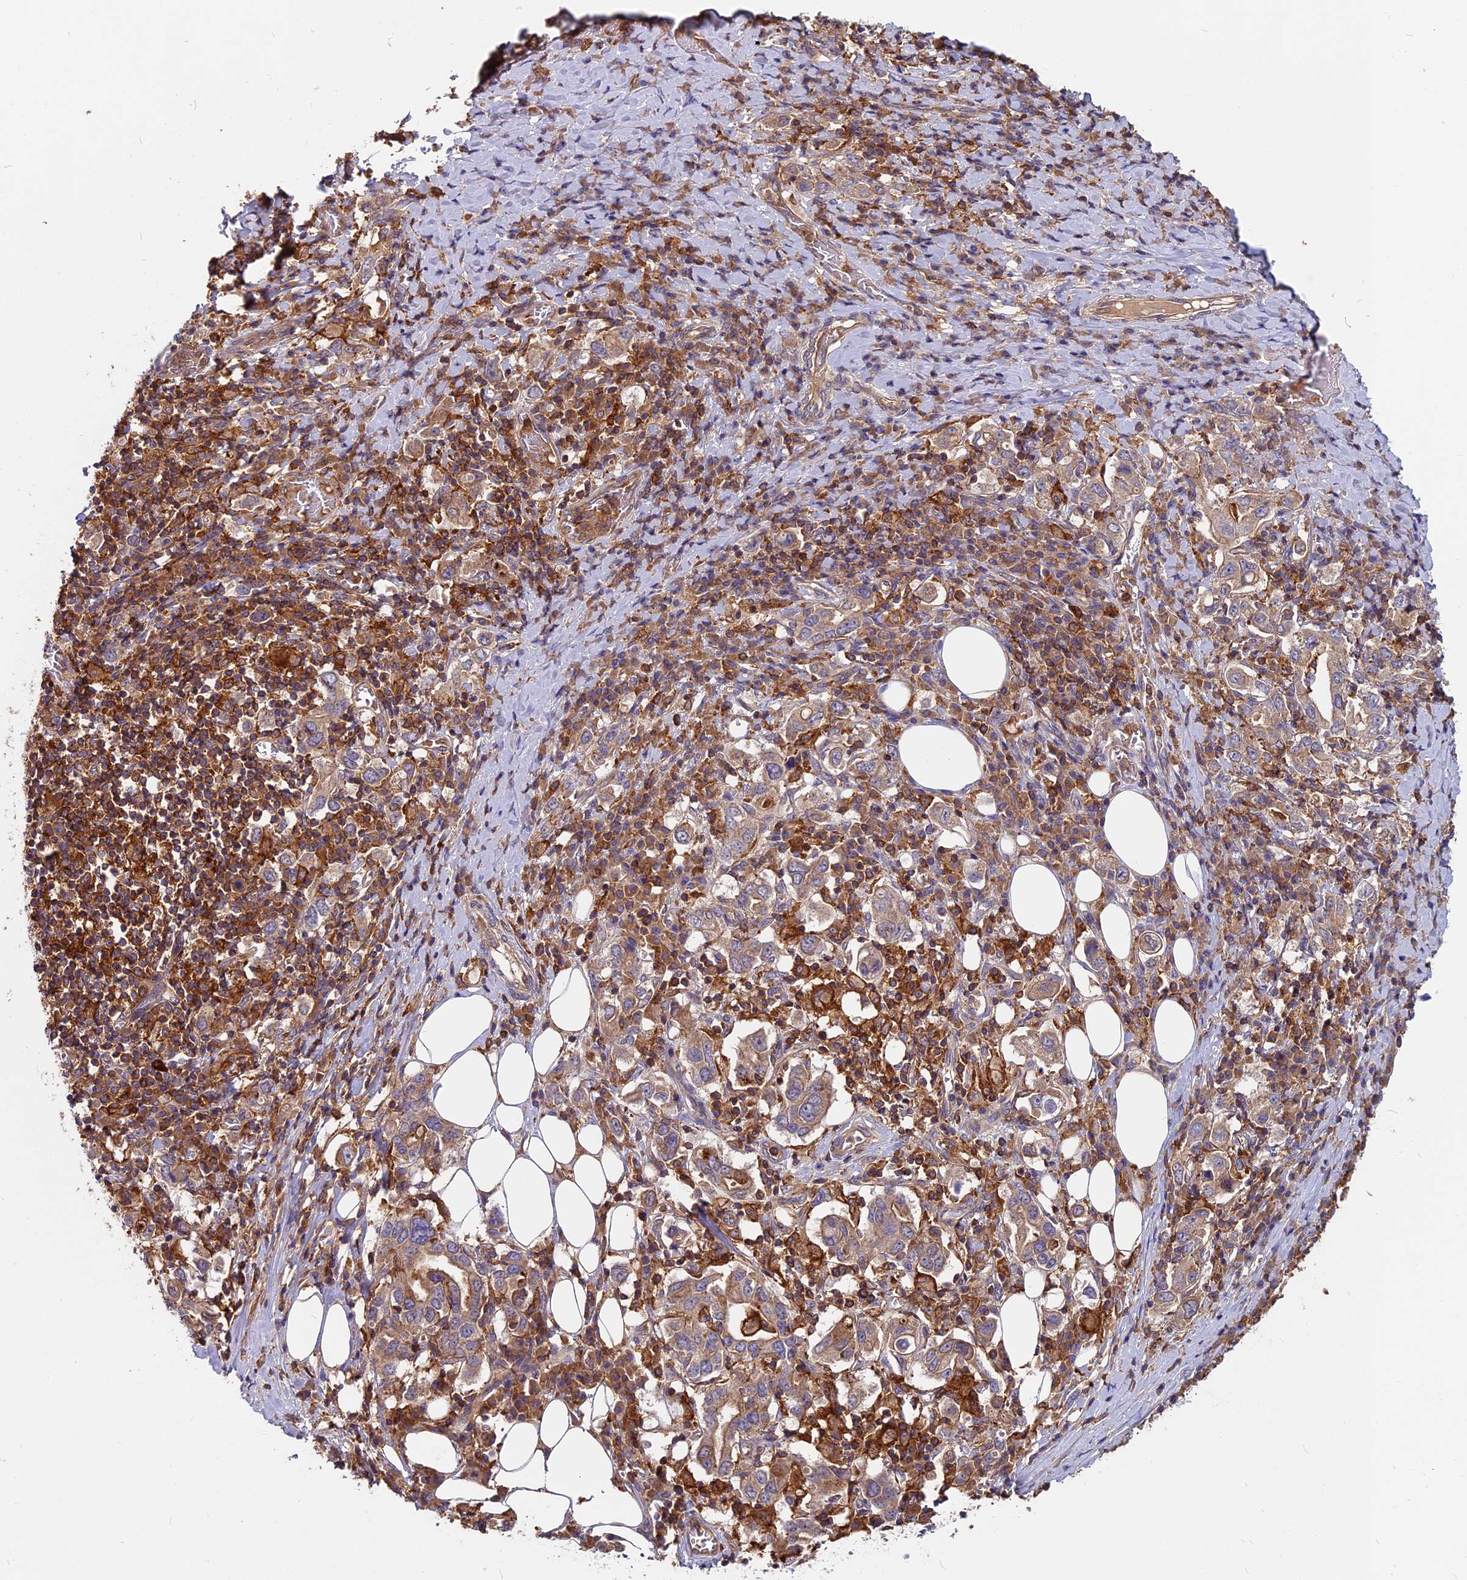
{"staining": {"intensity": "weak", "quantity": ">75%", "location": "cytoplasmic/membranous"}, "tissue": "stomach cancer", "cell_type": "Tumor cells", "image_type": "cancer", "snomed": [{"axis": "morphology", "description": "Adenocarcinoma, NOS"}, {"axis": "topography", "description": "Stomach, upper"}, {"axis": "topography", "description": "Stomach"}], "caption": "Tumor cells demonstrate low levels of weak cytoplasmic/membranous expression in about >75% of cells in human stomach adenocarcinoma. The staining was performed using DAB (3,3'-diaminobenzidine), with brown indicating positive protein expression. Nuclei are stained blue with hematoxylin.", "gene": "MYO9B", "patient": {"sex": "male", "age": 62}}